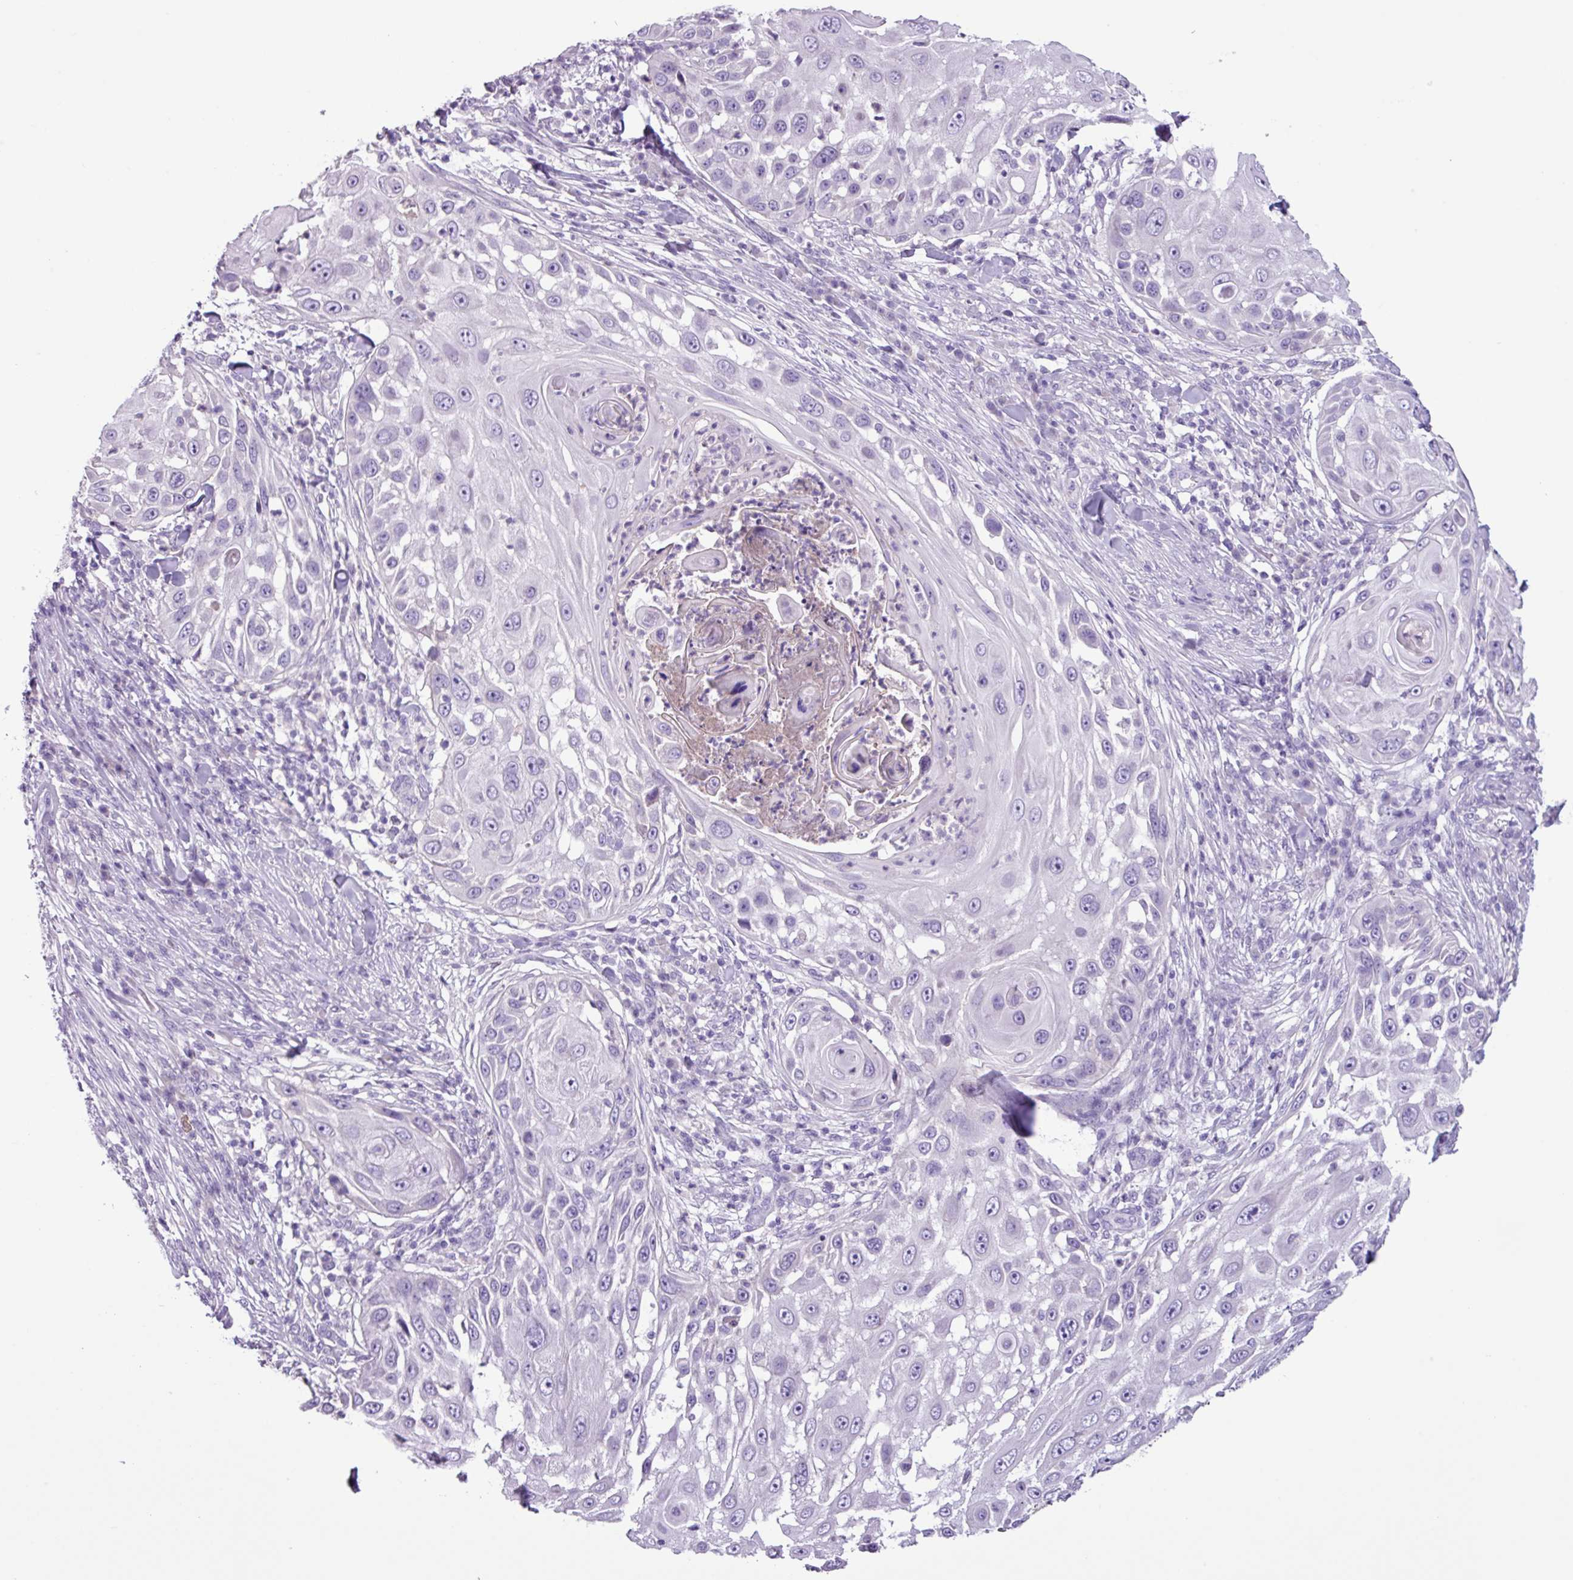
{"staining": {"intensity": "negative", "quantity": "none", "location": "none"}, "tissue": "skin cancer", "cell_type": "Tumor cells", "image_type": "cancer", "snomed": [{"axis": "morphology", "description": "Squamous cell carcinoma, NOS"}, {"axis": "topography", "description": "Skin"}], "caption": "Tumor cells are negative for protein expression in human skin cancer (squamous cell carcinoma).", "gene": "CYSTM1", "patient": {"sex": "female", "age": 44}}